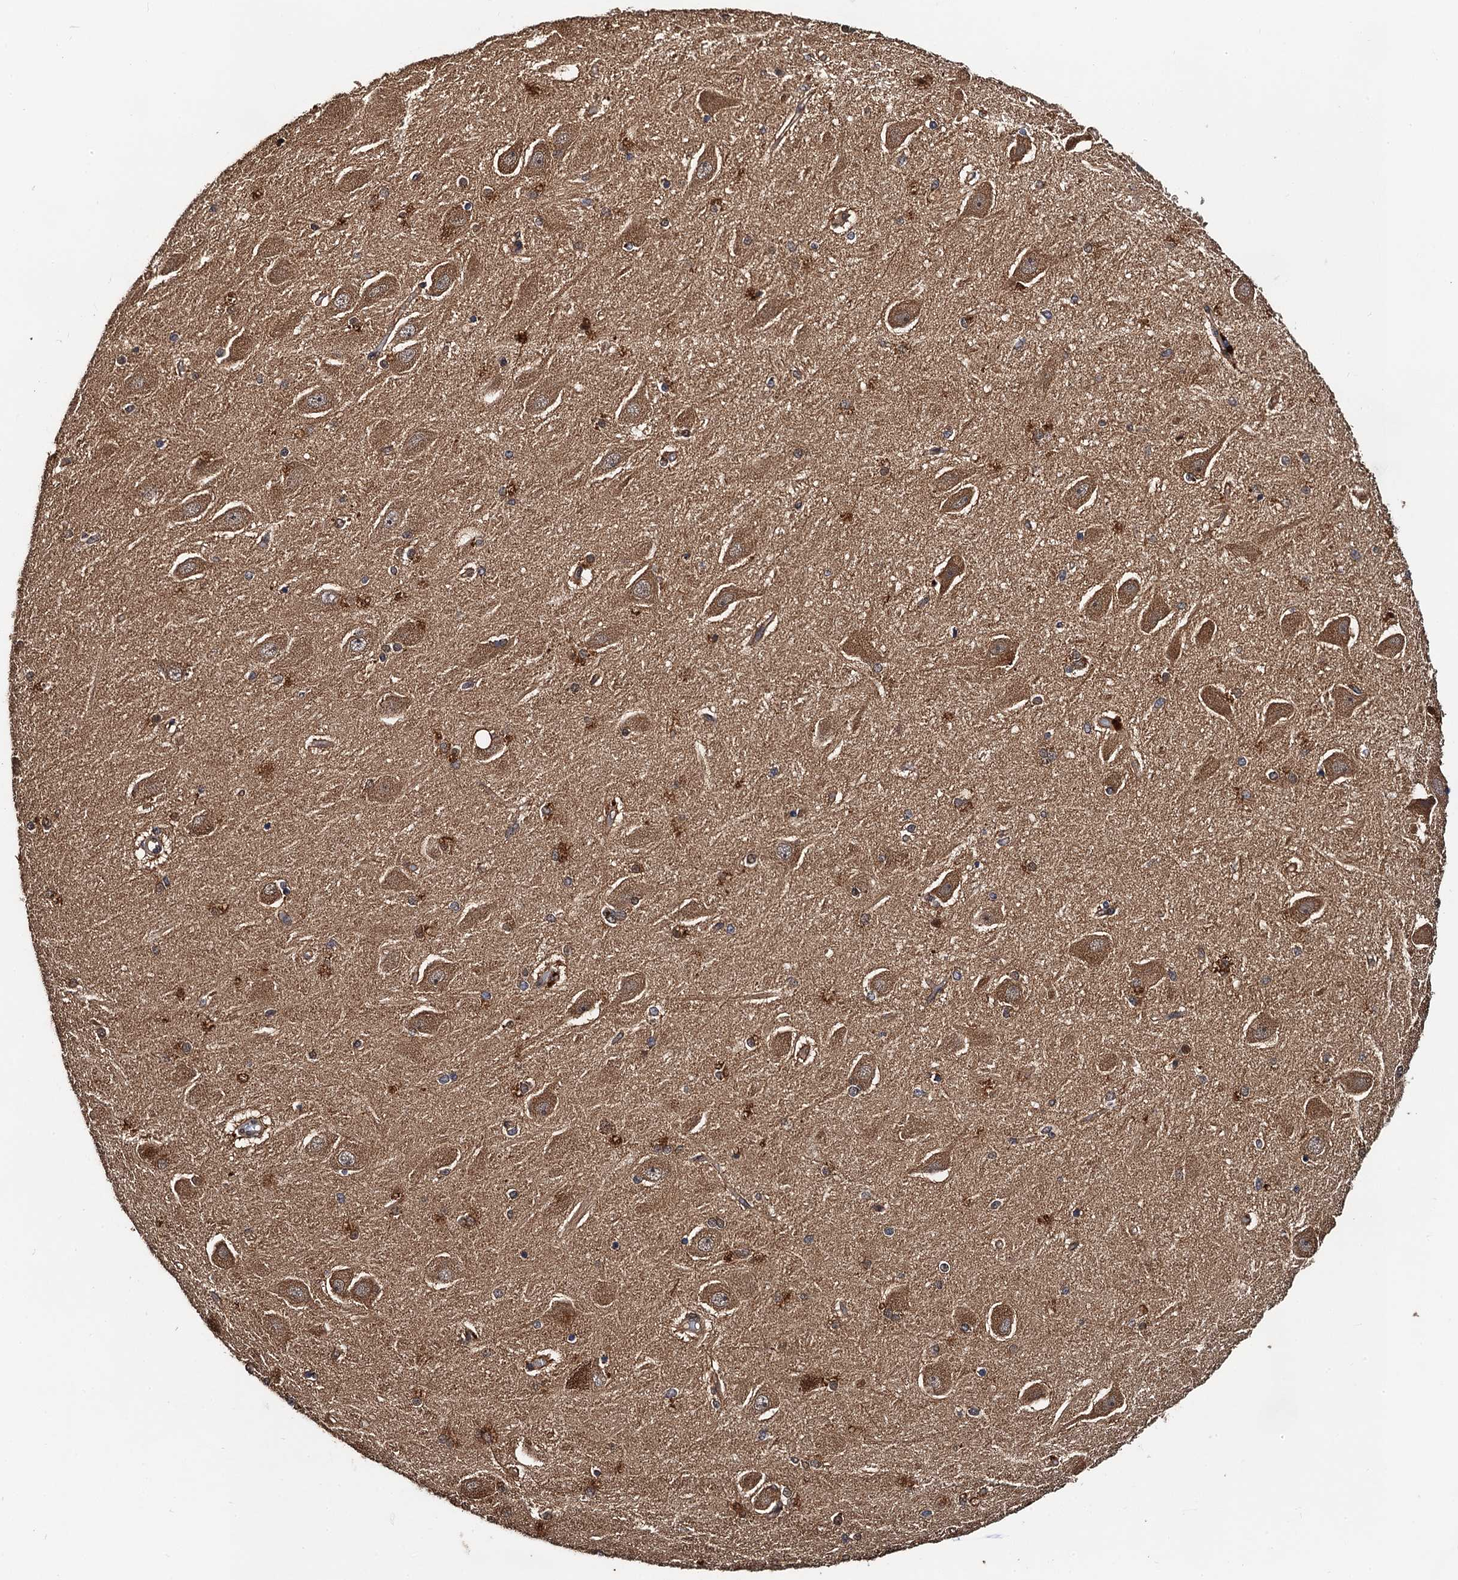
{"staining": {"intensity": "moderate", "quantity": "<25%", "location": "cytoplasmic/membranous"}, "tissue": "hippocampus", "cell_type": "Glial cells", "image_type": "normal", "snomed": [{"axis": "morphology", "description": "Normal tissue, NOS"}, {"axis": "topography", "description": "Hippocampus"}], "caption": "This photomicrograph exhibits IHC staining of normal human hippocampus, with low moderate cytoplasmic/membranous staining in about <25% of glial cells.", "gene": "MIER2", "patient": {"sex": "female", "age": 54}}